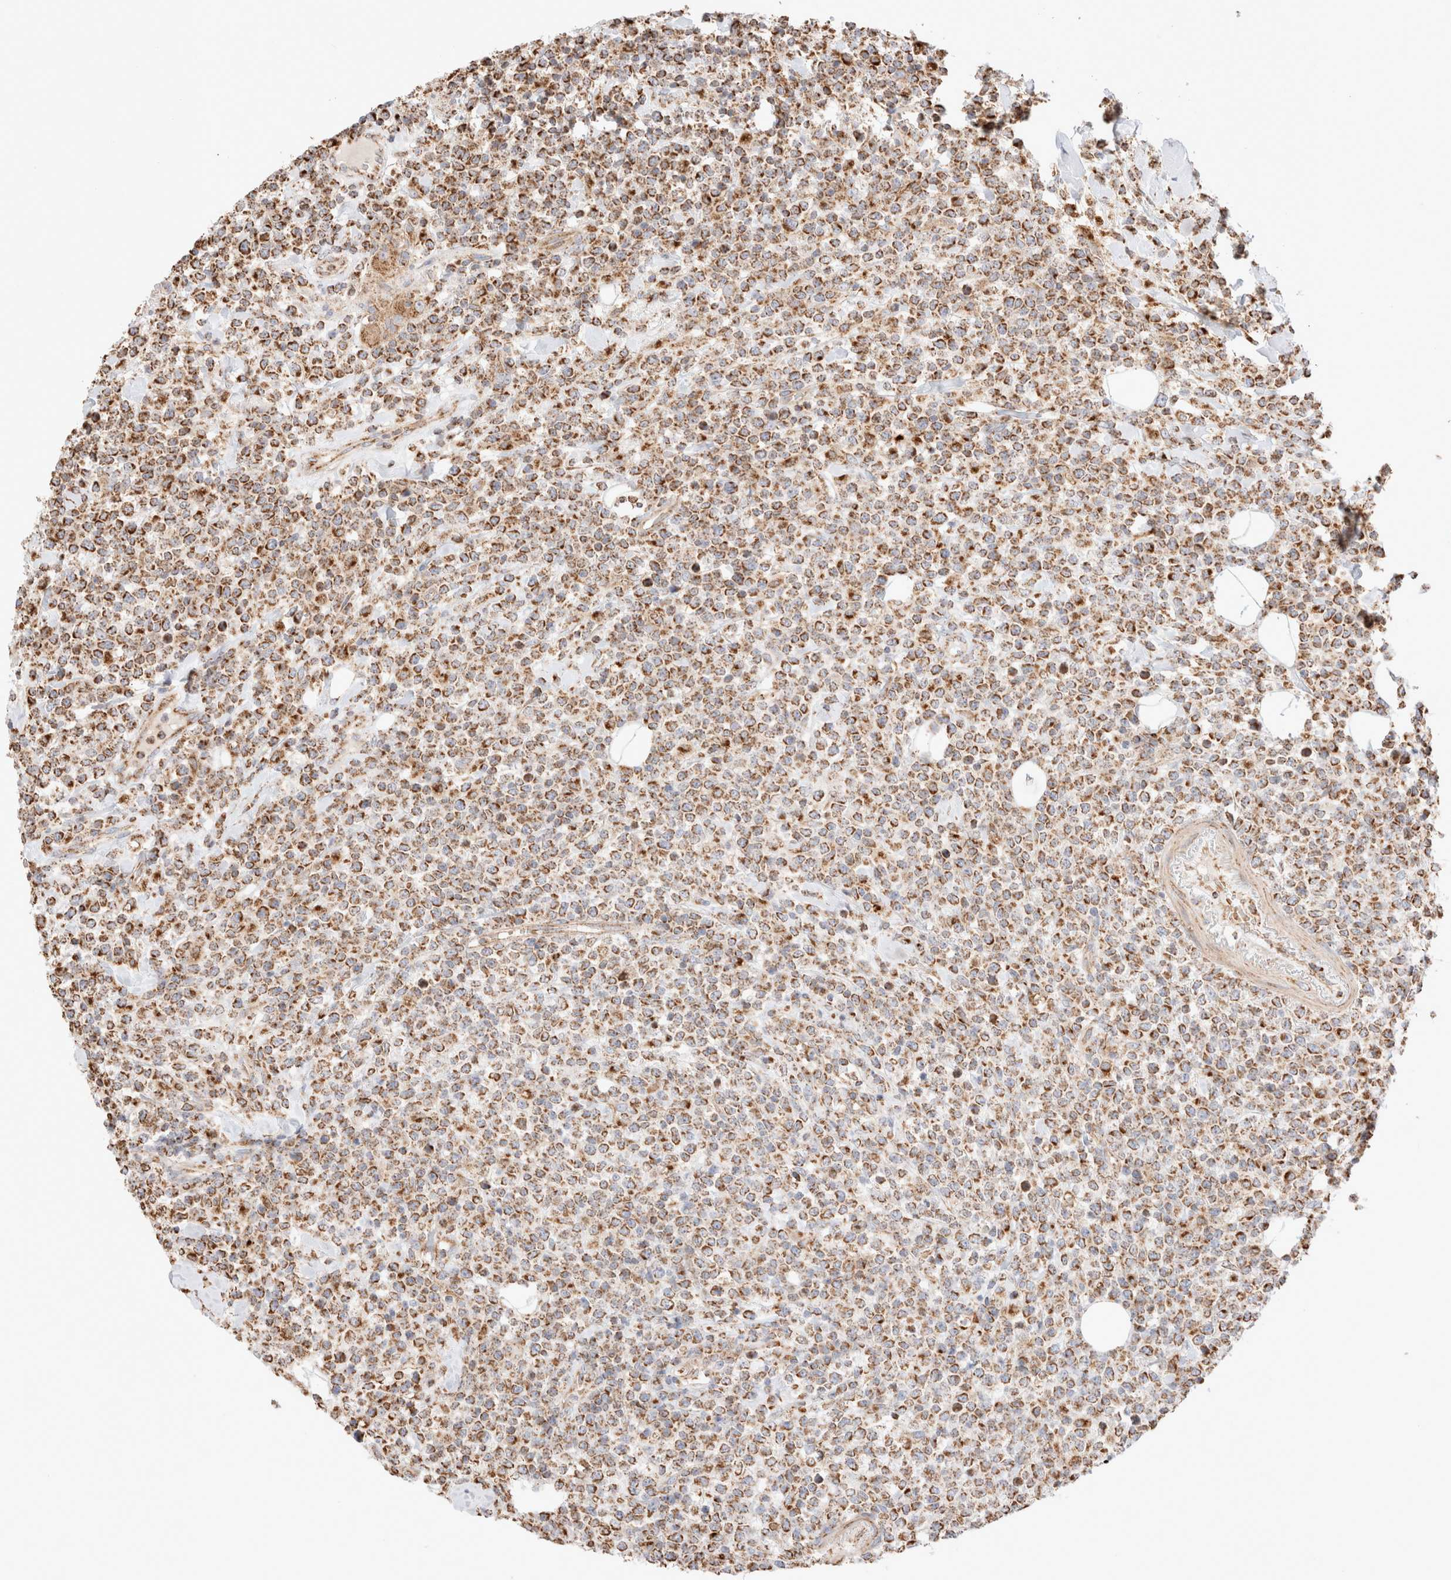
{"staining": {"intensity": "moderate", "quantity": ">75%", "location": "cytoplasmic/membranous"}, "tissue": "lymphoma", "cell_type": "Tumor cells", "image_type": "cancer", "snomed": [{"axis": "morphology", "description": "Malignant lymphoma, non-Hodgkin's type, High grade"}, {"axis": "topography", "description": "Colon"}], "caption": "Human lymphoma stained with a protein marker reveals moderate staining in tumor cells.", "gene": "TMPPE", "patient": {"sex": "female", "age": 53}}